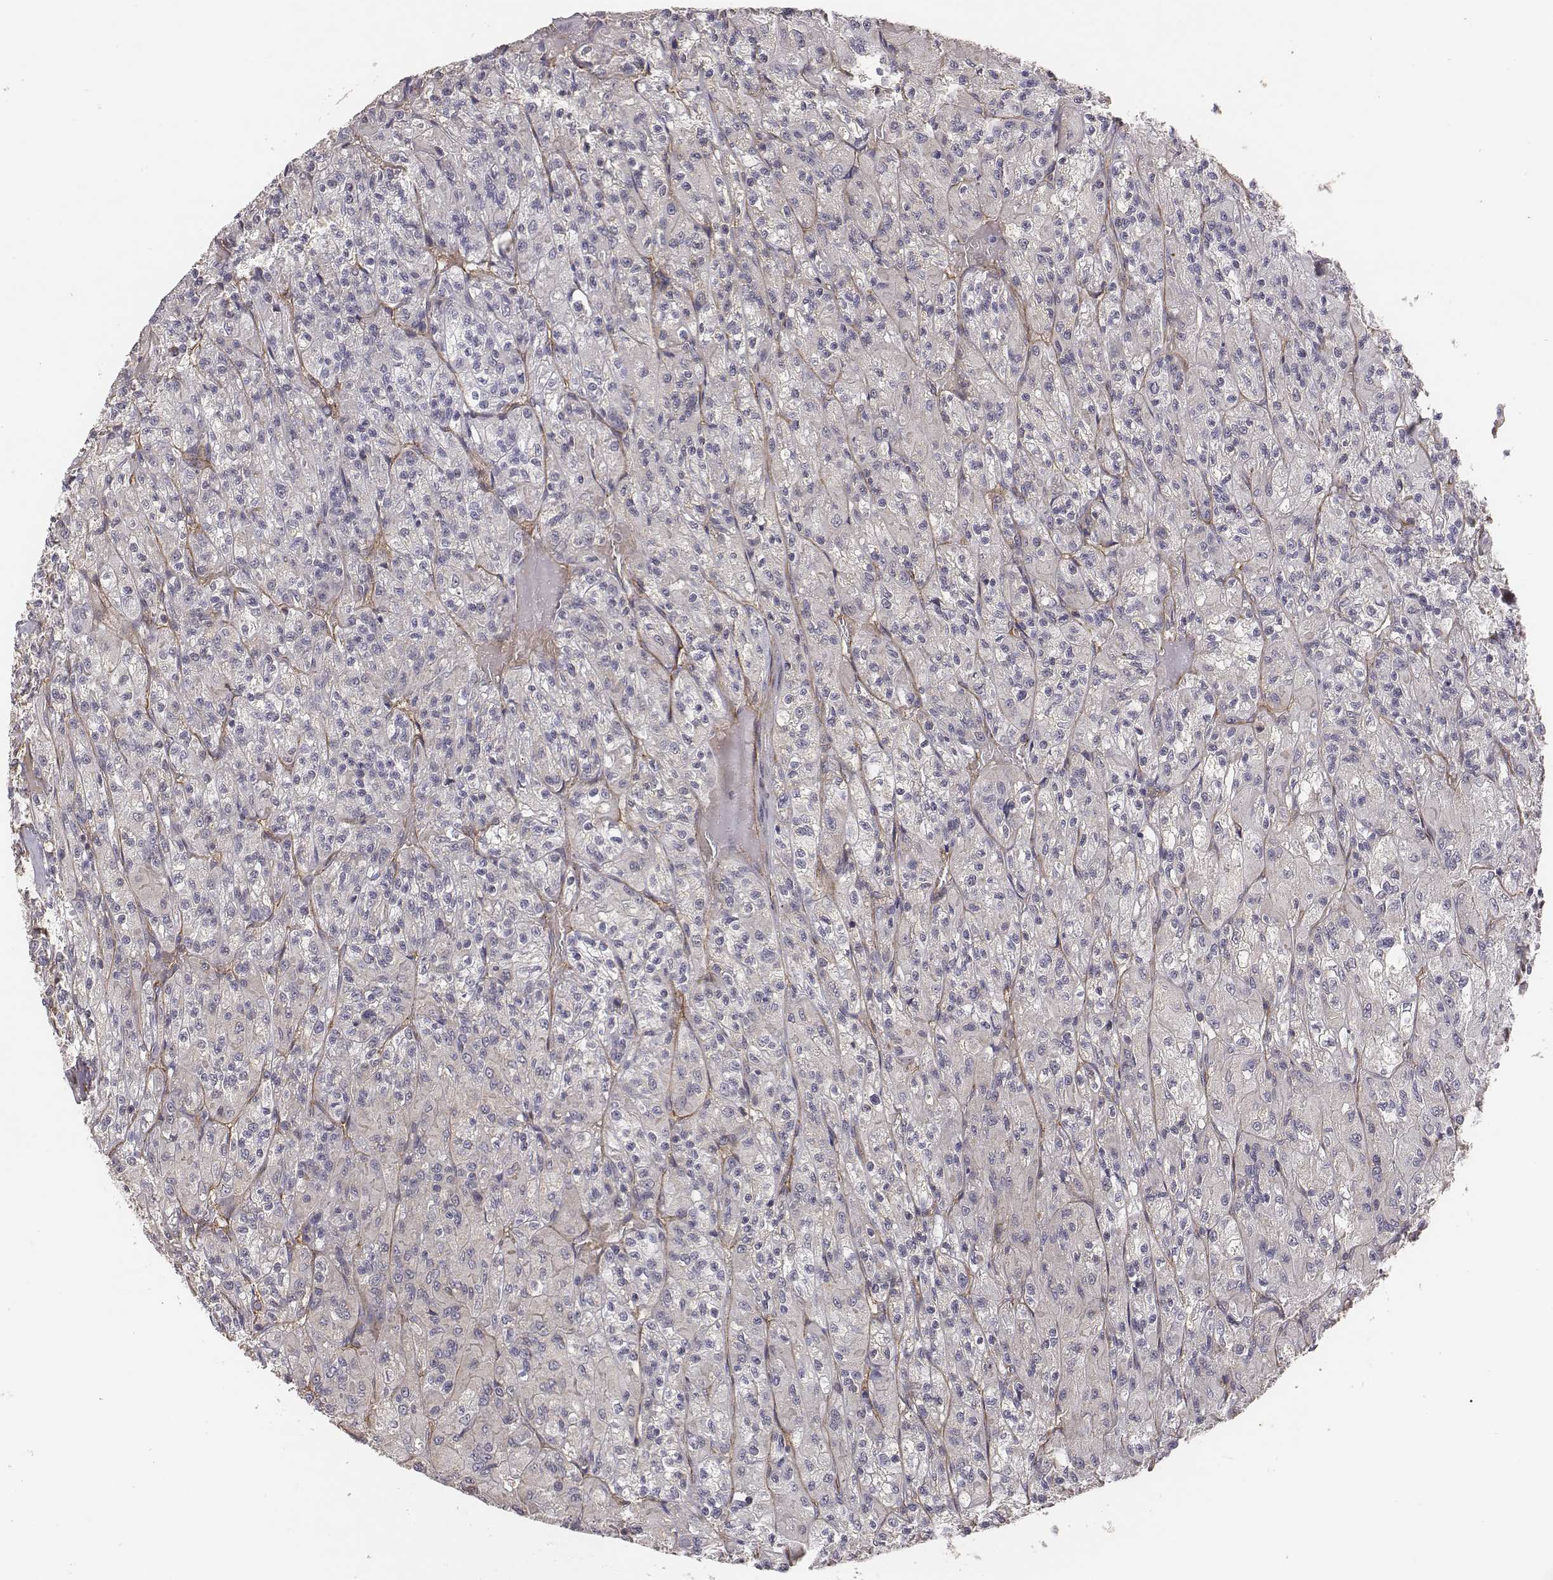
{"staining": {"intensity": "negative", "quantity": "none", "location": "none"}, "tissue": "renal cancer", "cell_type": "Tumor cells", "image_type": "cancer", "snomed": [{"axis": "morphology", "description": "Adenocarcinoma, NOS"}, {"axis": "topography", "description": "Kidney"}], "caption": "A photomicrograph of human renal cancer (adenocarcinoma) is negative for staining in tumor cells. (Brightfield microscopy of DAB IHC at high magnification).", "gene": "PTPRG", "patient": {"sex": "female", "age": 70}}